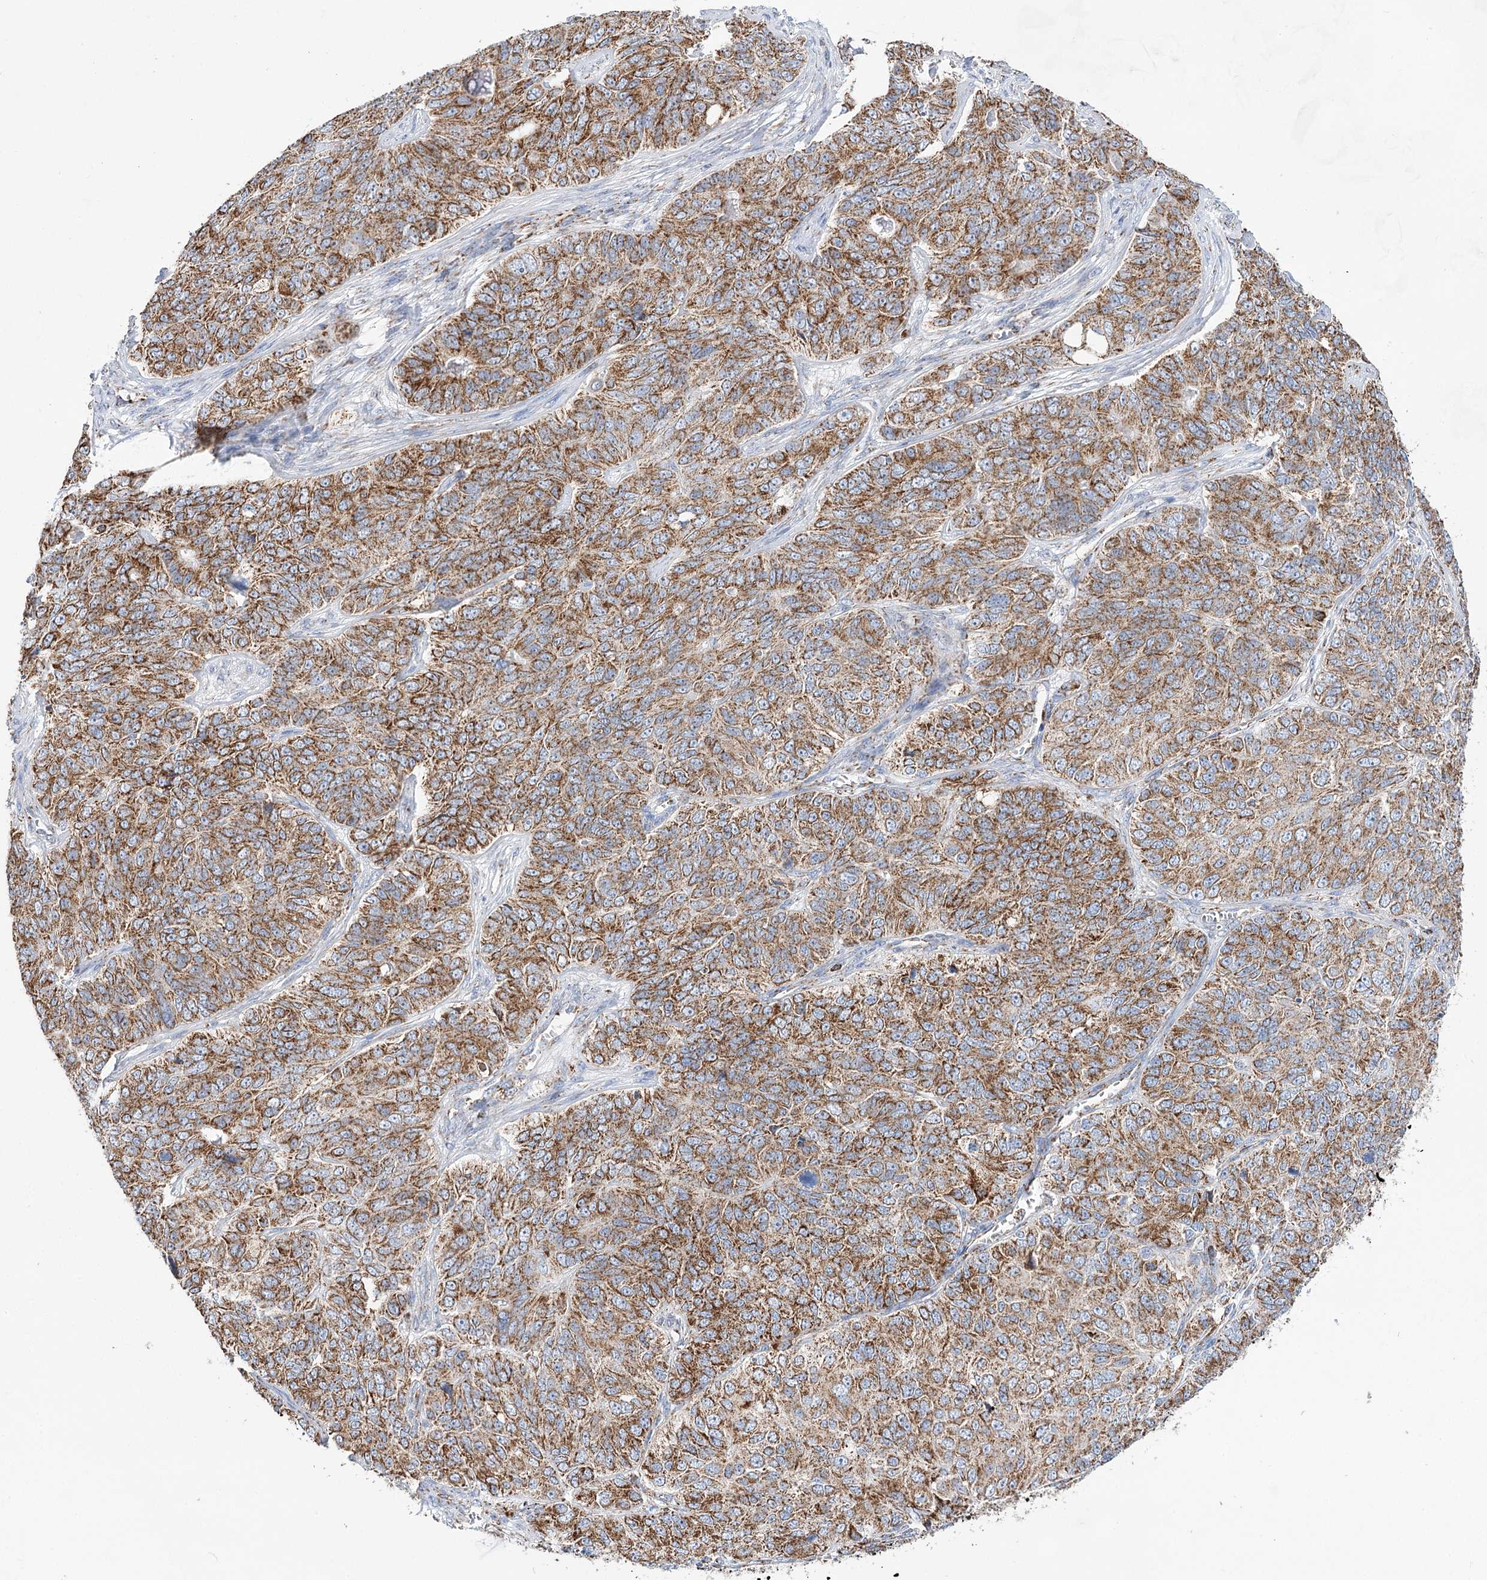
{"staining": {"intensity": "moderate", "quantity": ">75%", "location": "cytoplasmic/membranous"}, "tissue": "ovarian cancer", "cell_type": "Tumor cells", "image_type": "cancer", "snomed": [{"axis": "morphology", "description": "Carcinoma, endometroid"}, {"axis": "topography", "description": "Ovary"}], "caption": "Immunohistochemical staining of ovarian endometroid carcinoma shows moderate cytoplasmic/membranous protein staining in approximately >75% of tumor cells.", "gene": "NADK2", "patient": {"sex": "female", "age": 51}}